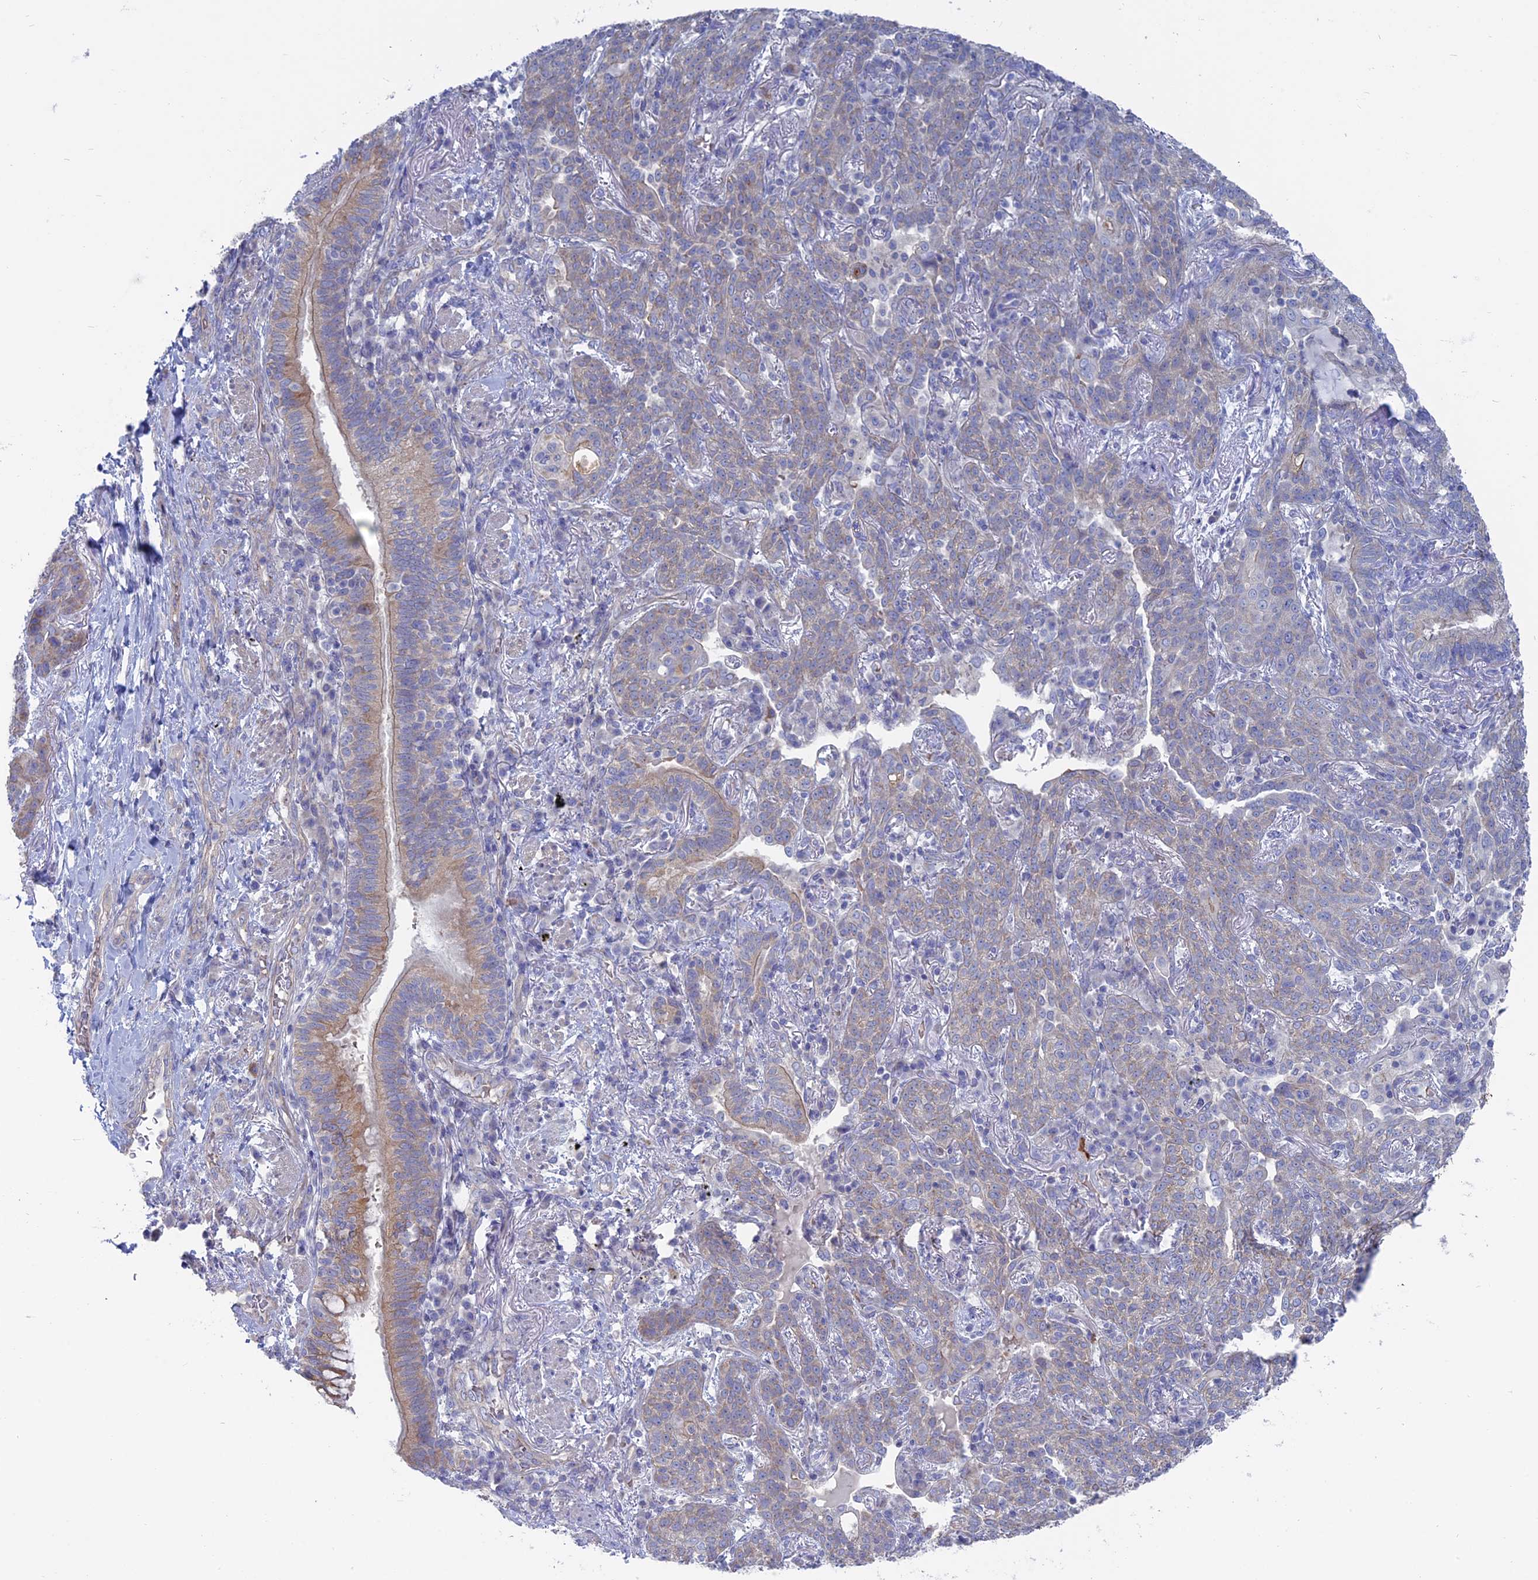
{"staining": {"intensity": "weak", "quantity": "<25%", "location": "cytoplasmic/membranous"}, "tissue": "lung cancer", "cell_type": "Tumor cells", "image_type": "cancer", "snomed": [{"axis": "morphology", "description": "Squamous cell carcinoma, NOS"}, {"axis": "topography", "description": "Lung"}], "caption": "Protein analysis of lung cancer demonstrates no significant expression in tumor cells.", "gene": "TBC1D30", "patient": {"sex": "female", "age": 70}}